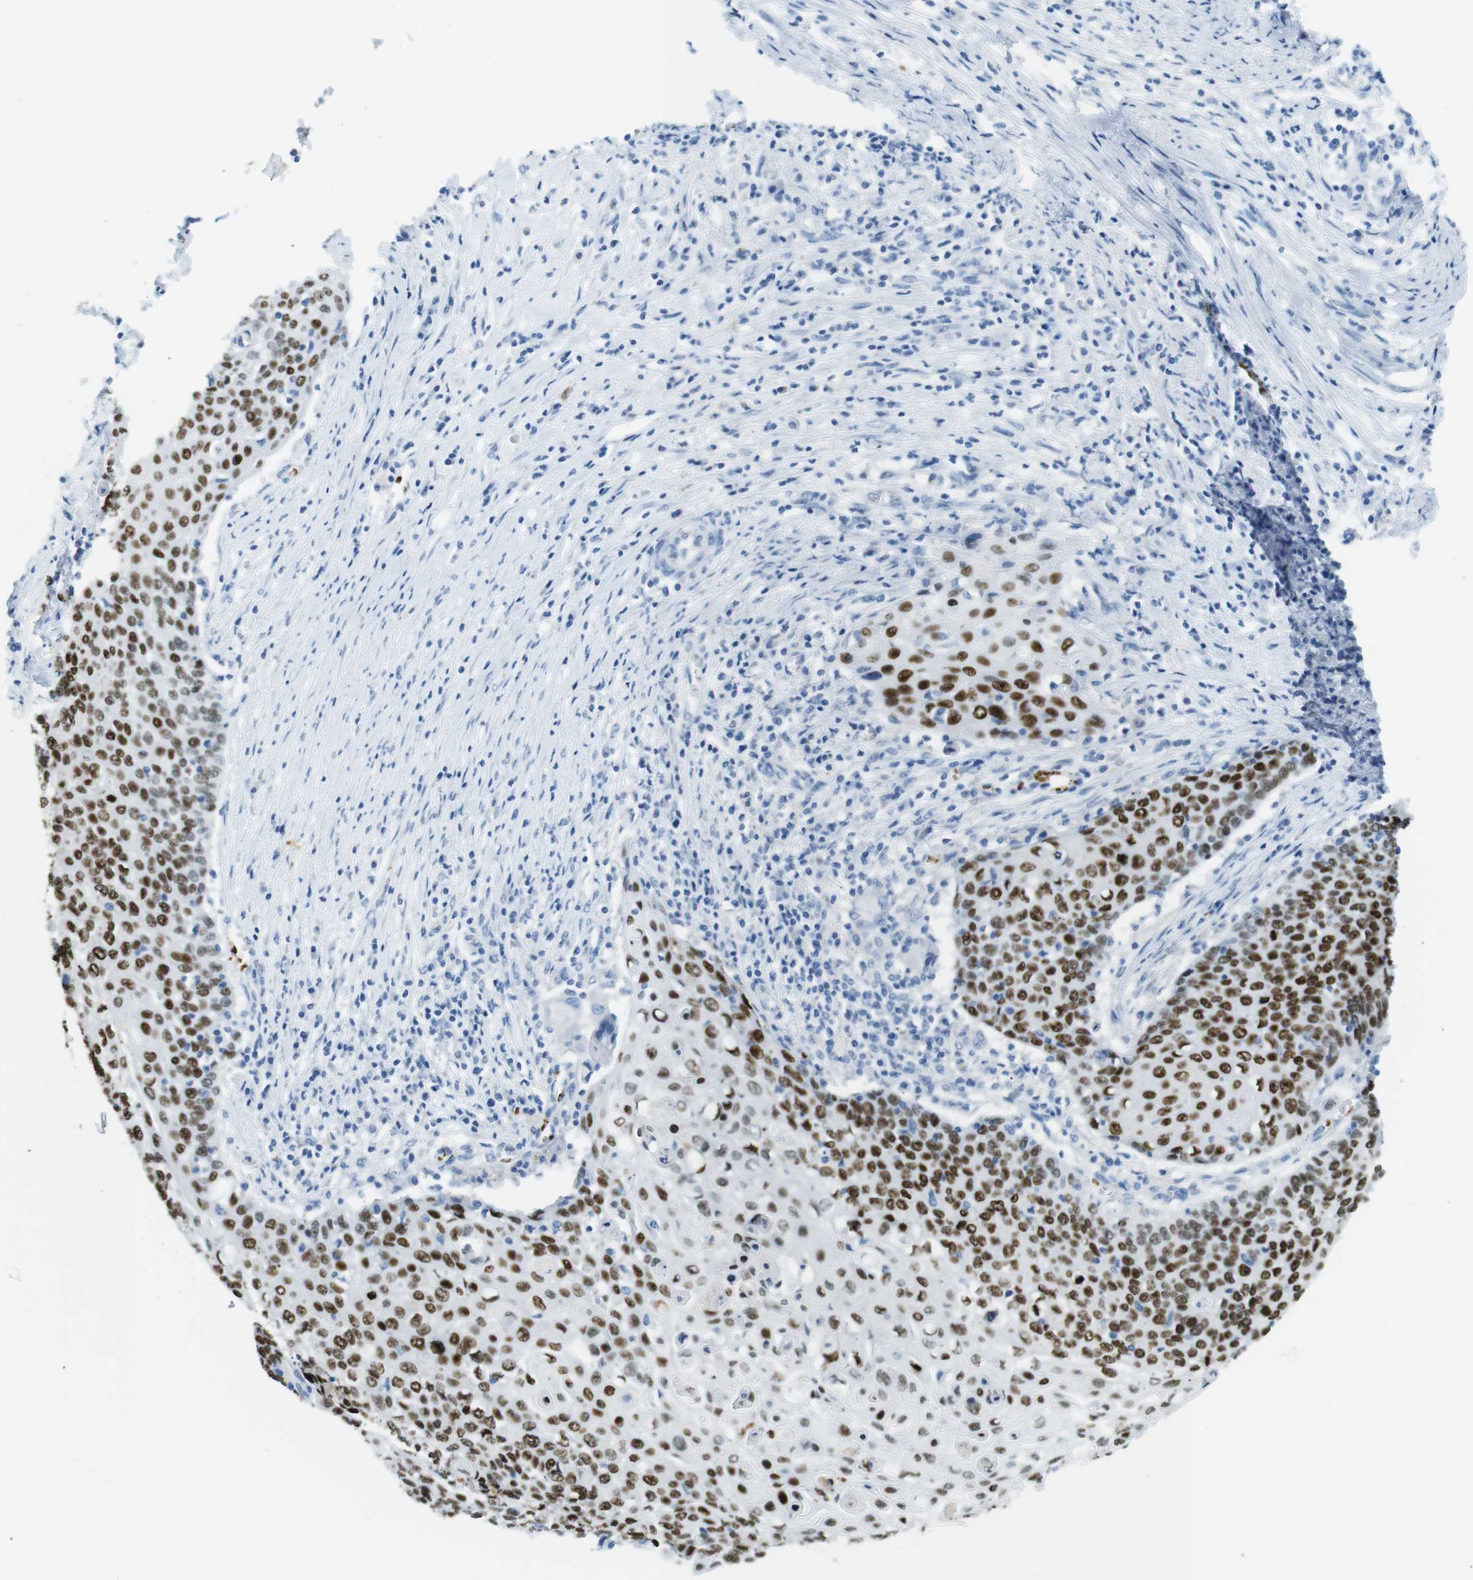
{"staining": {"intensity": "strong", "quantity": ">75%", "location": "nuclear"}, "tissue": "cervical cancer", "cell_type": "Tumor cells", "image_type": "cancer", "snomed": [{"axis": "morphology", "description": "Squamous cell carcinoma, NOS"}, {"axis": "topography", "description": "Cervix"}], "caption": "A histopathology image of cervical cancer (squamous cell carcinoma) stained for a protein demonstrates strong nuclear brown staining in tumor cells. The protein of interest is stained brown, and the nuclei are stained in blue (DAB (3,3'-diaminobenzidine) IHC with brightfield microscopy, high magnification).", "gene": "TFAP2C", "patient": {"sex": "female", "age": 39}}